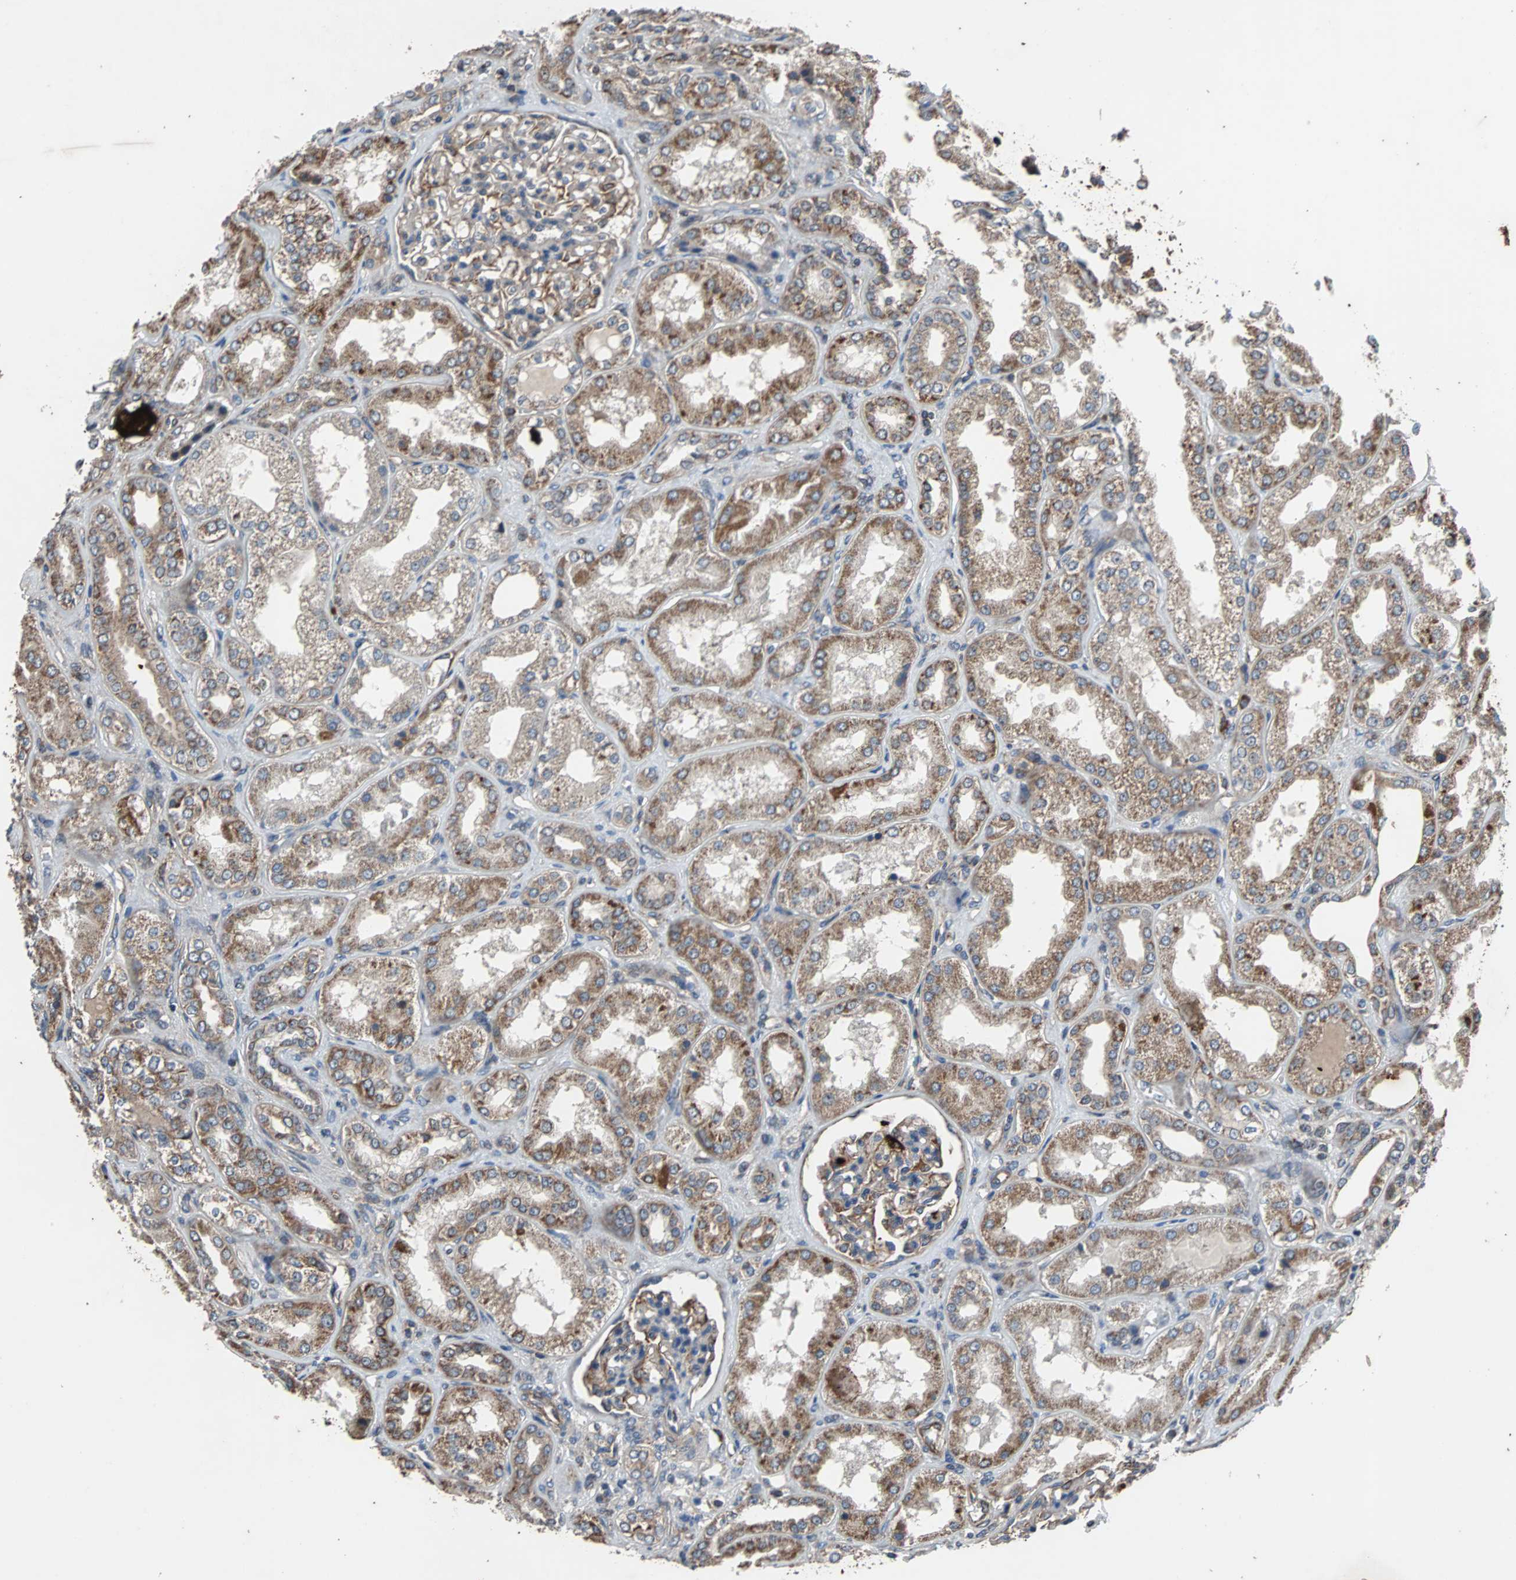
{"staining": {"intensity": "moderate", "quantity": ">75%", "location": "cytoplasmic/membranous"}, "tissue": "kidney", "cell_type": "Cells in glomeruli", "image_type": "normal", "snomed": [{"axis": "morphology", "description": "Normal tissue, NOS"}, {"axis": "topography", "description": "Kidney"}], "caption": "This image displays immunohistochemistry (IHC) staining of unremarkable kidney, with medium moderate cytoplasmic/membranous staining in approximately >75% of cells in glomeruli.", "gene": "ACTR3", "patient": {"sex": "female", "age": 56}}